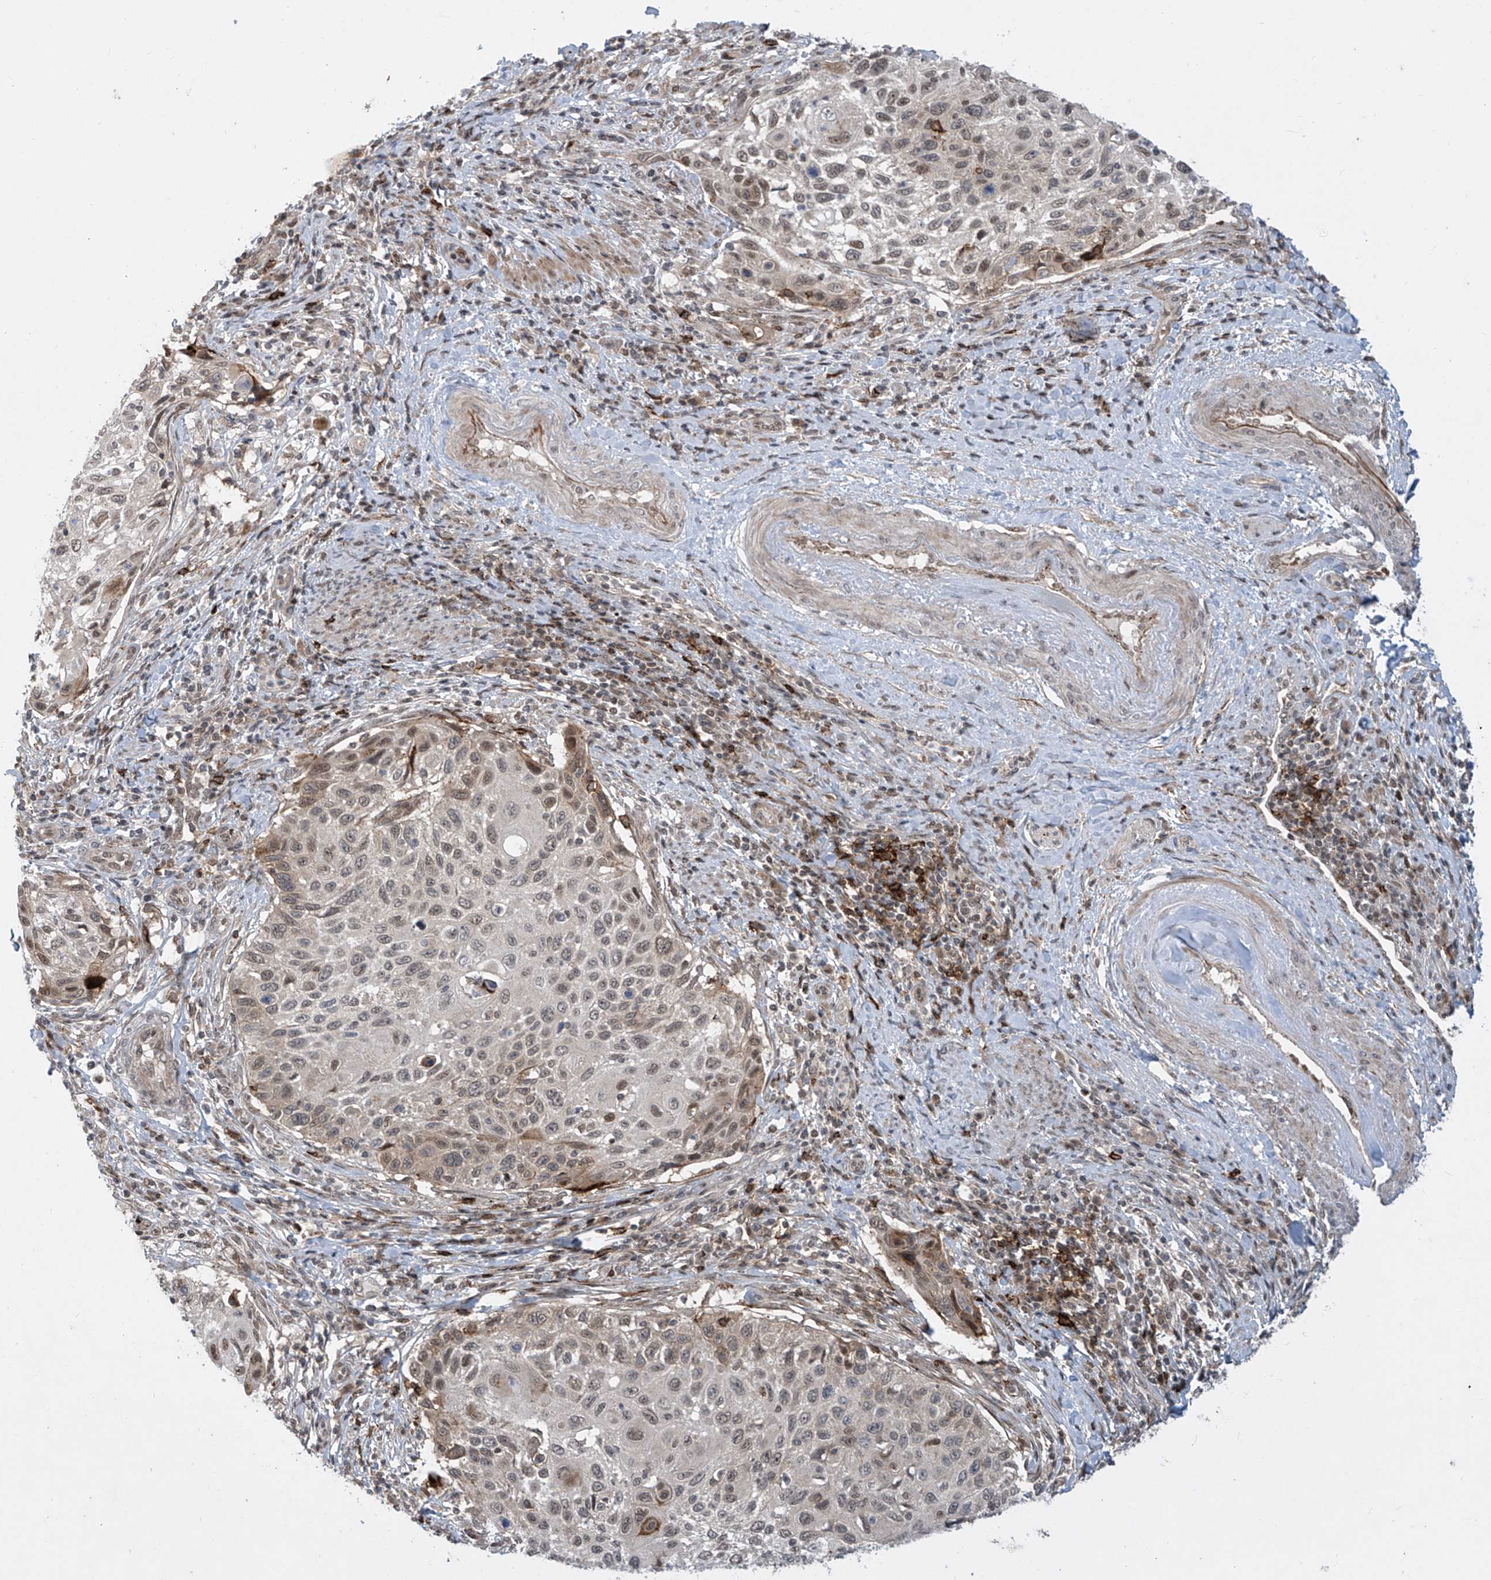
{"staining": {"intensity": "weak", "quantity": "25%-75%", "location": "cytoplasmic/membranous,nuclear"}, "tissue": "cervical cancer", "cell_type": "Tumor cells", "image_type": "cancer", "snomed": [{"axis": "morphology", "description": "Squamous cell carcinoma, NOS"}, {"axis": "topography", "description": "Cervix"}], "caption": "Squamous cell carcinoma (cervical) was stained to show a protein in brown. There is low levels of weak cytoplasmic/membranous and nuclear positivity in approximately 25%-75% of tumor cells.", "gene": "LAGE3", "patient": {"sex": "female", "age": 70}}